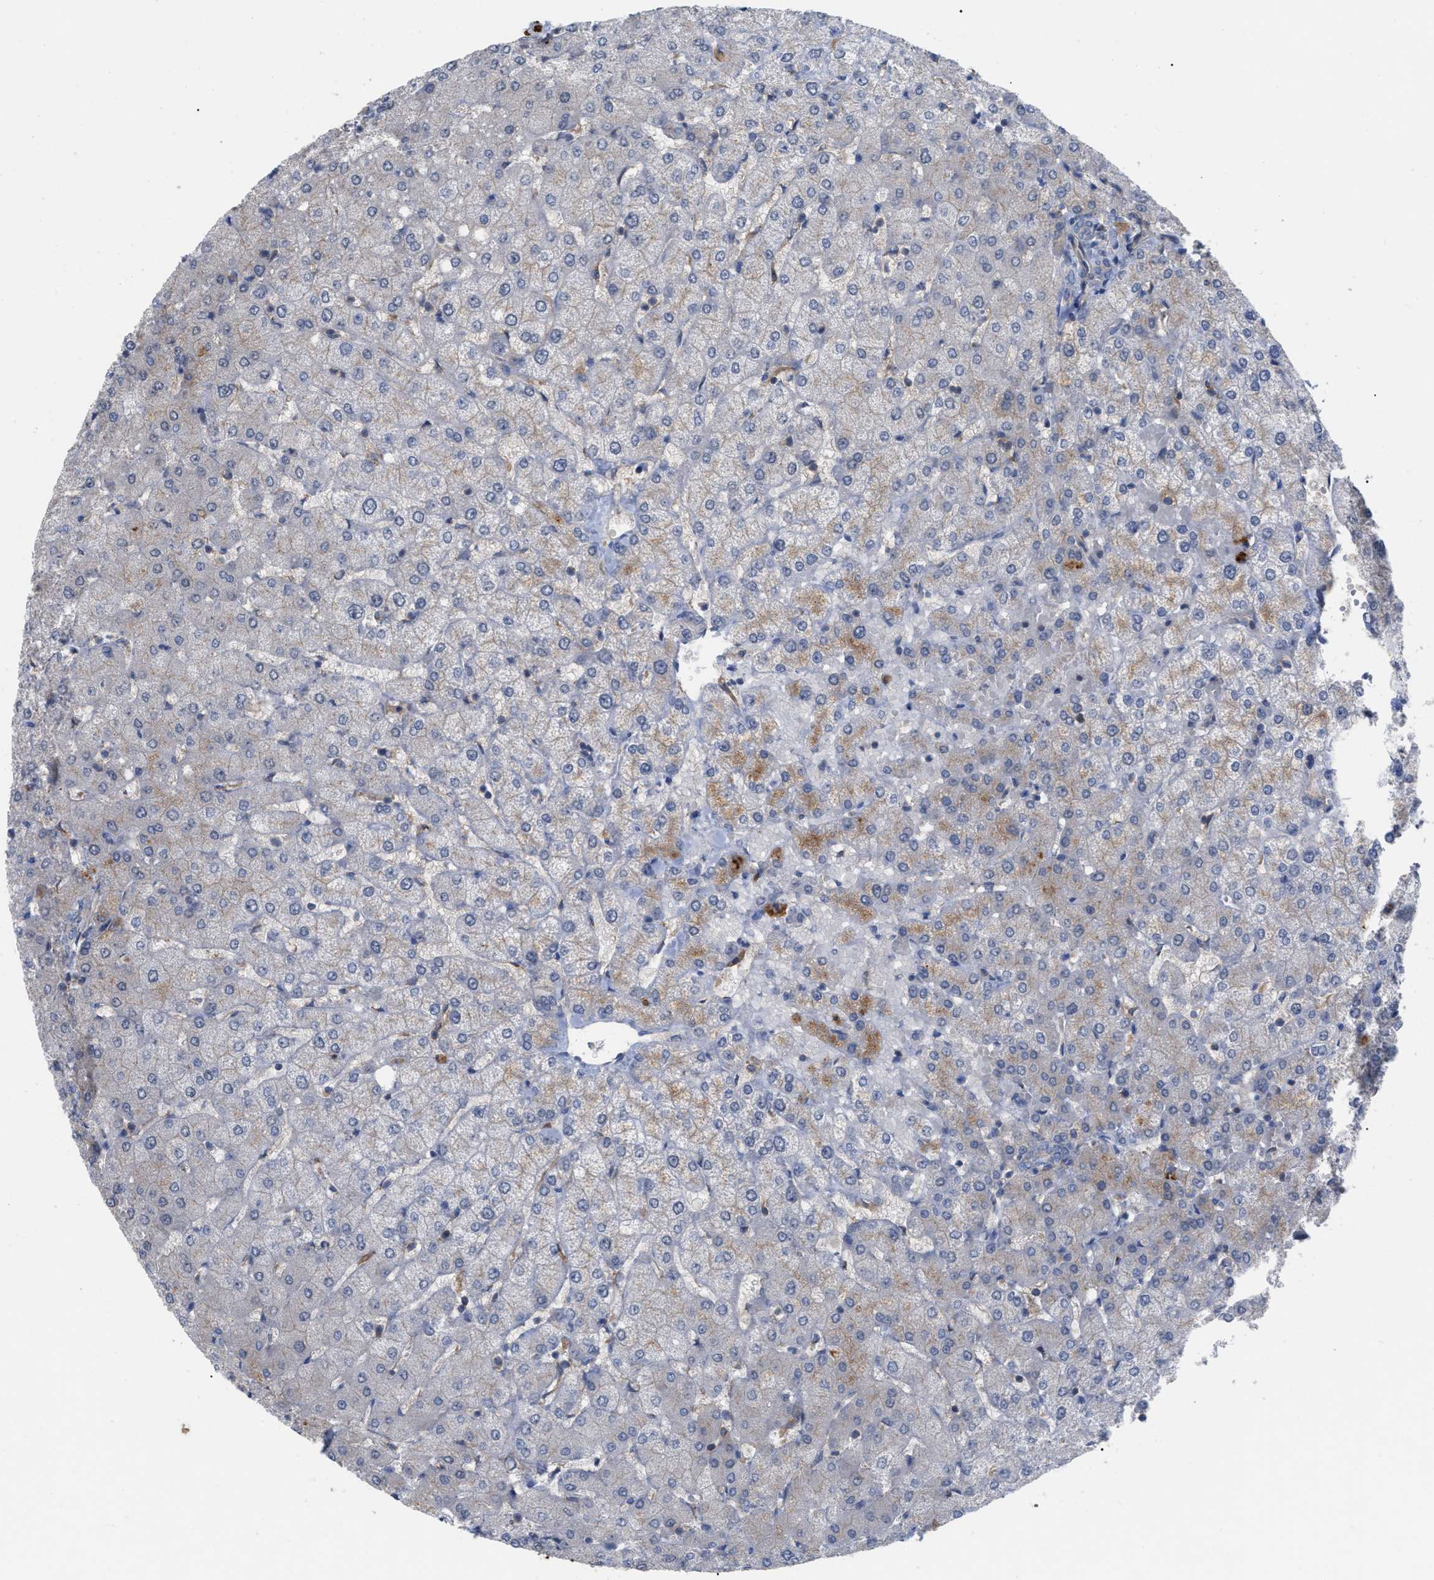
{"staining": {"intensity": "weak", "quantity": "<25%", "location": "cytoplasmic/membranous"}, "tissue": "liver", "cell_type": "Cholangiocytes", "image_type": "normal", "snomed": [{"axis": "morphology", "description": "Normal tissue, NOS"}, {"axis": "topography", "description": "Liver"}], "caption": "This is a image of immunohistochemistry (IHC) staining of unremarkable liver, which shows no staining in cholangiocytes. Brightfield microscopy of immunohistochemistry stained with DAB (3,3'-diaminobenzidine) (brown) and hematoxylin (blue), captured at high magnification.", "gene": "RABEP1", "patient": {"sex": "male", "age": 73}}